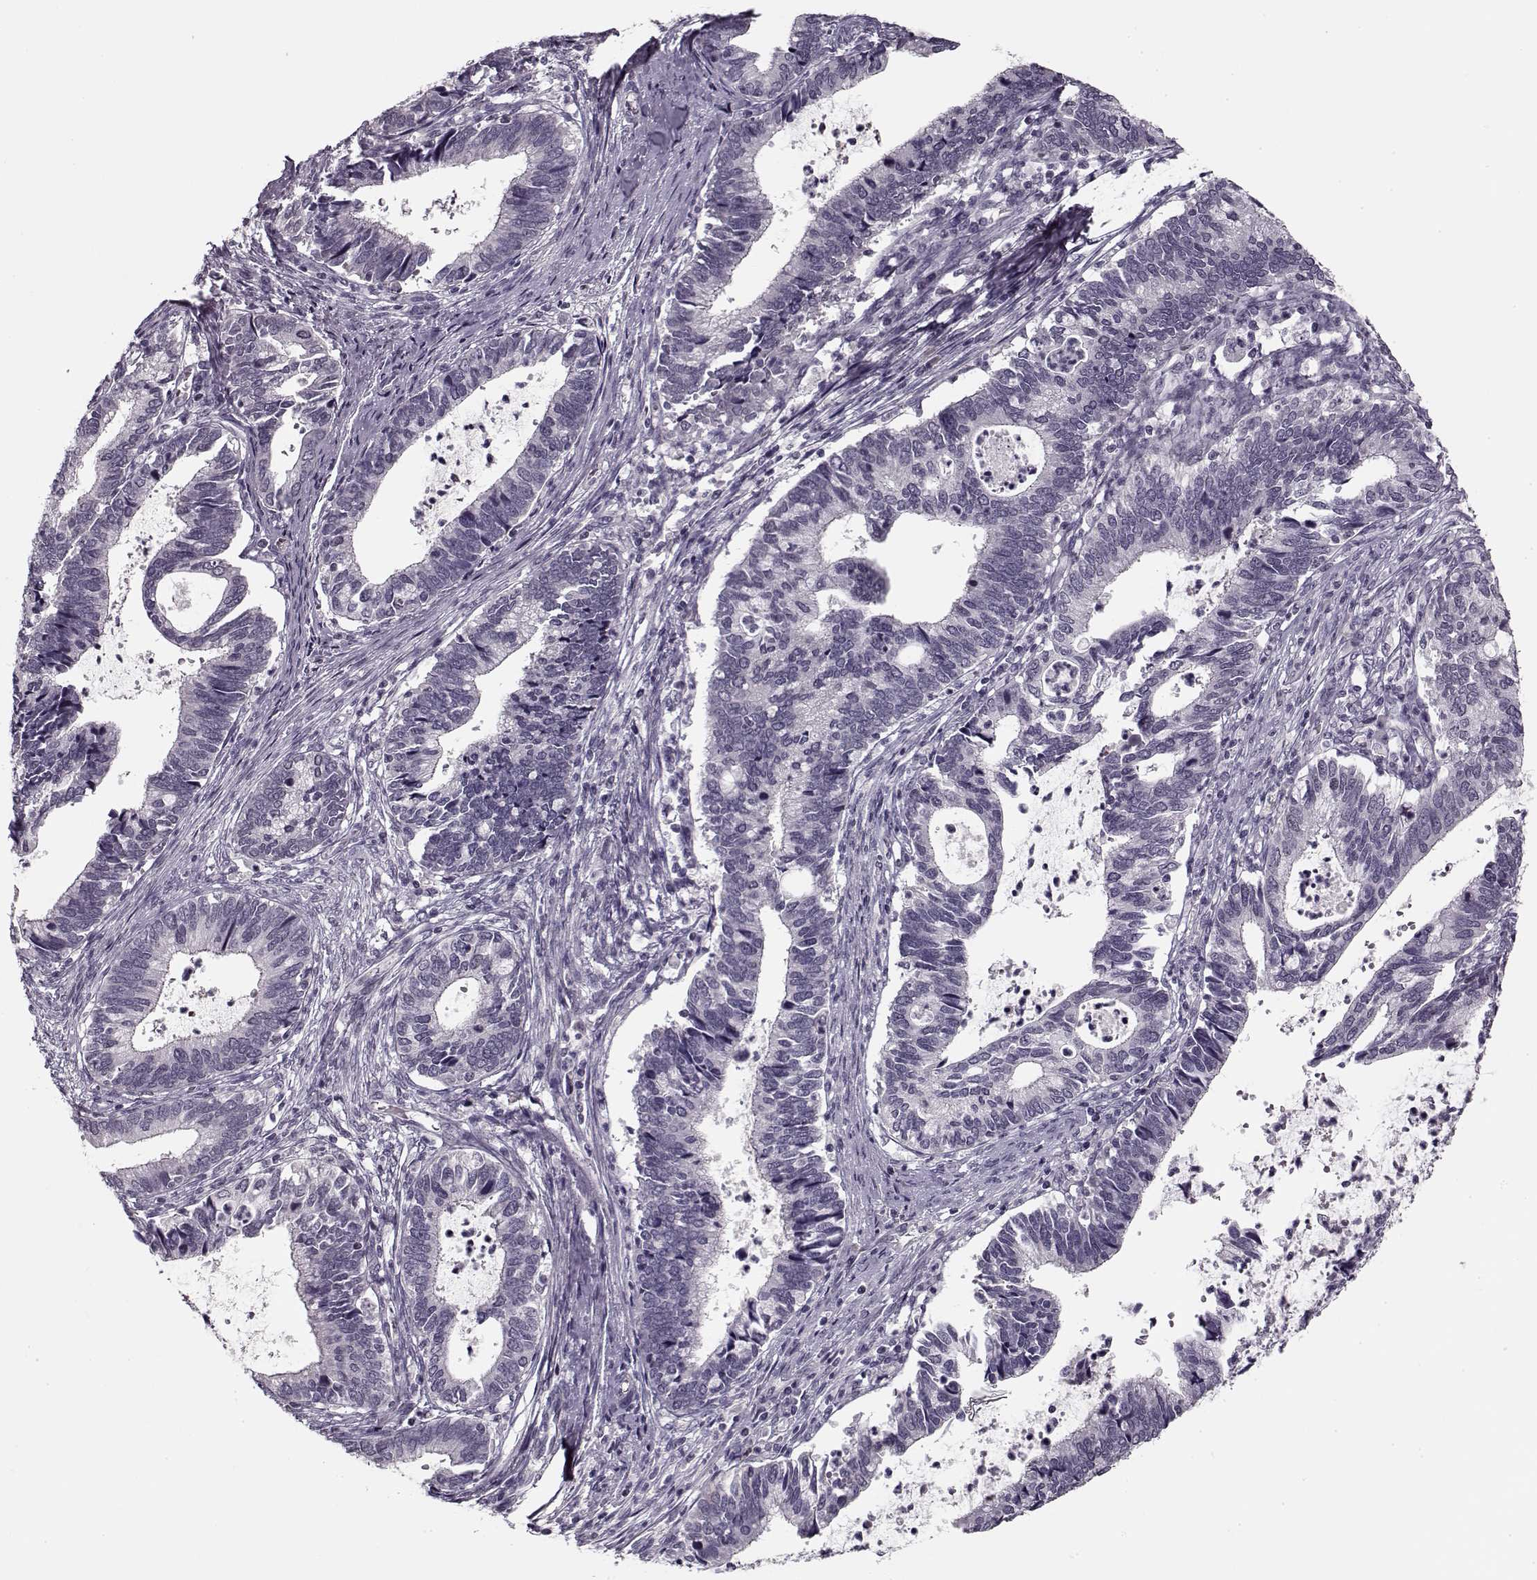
{"staining": {"intensity": "negative", "quantity": "none", "location": "none"}, "tissue": "cervical cancer", "cell_type": "Tumor cells", "image_type": "cancer", "snomed": [{"axis": "morphology", "description": "Adenocarcinoma, NOS"}, {"axis": "topography", "description": "Cervix"}], "caption": "There is no significant staining in tumor cells of cervical adenocarcinoma.", "gene": "DNAI3", "patient": {"sex": "female", "age": 42}}